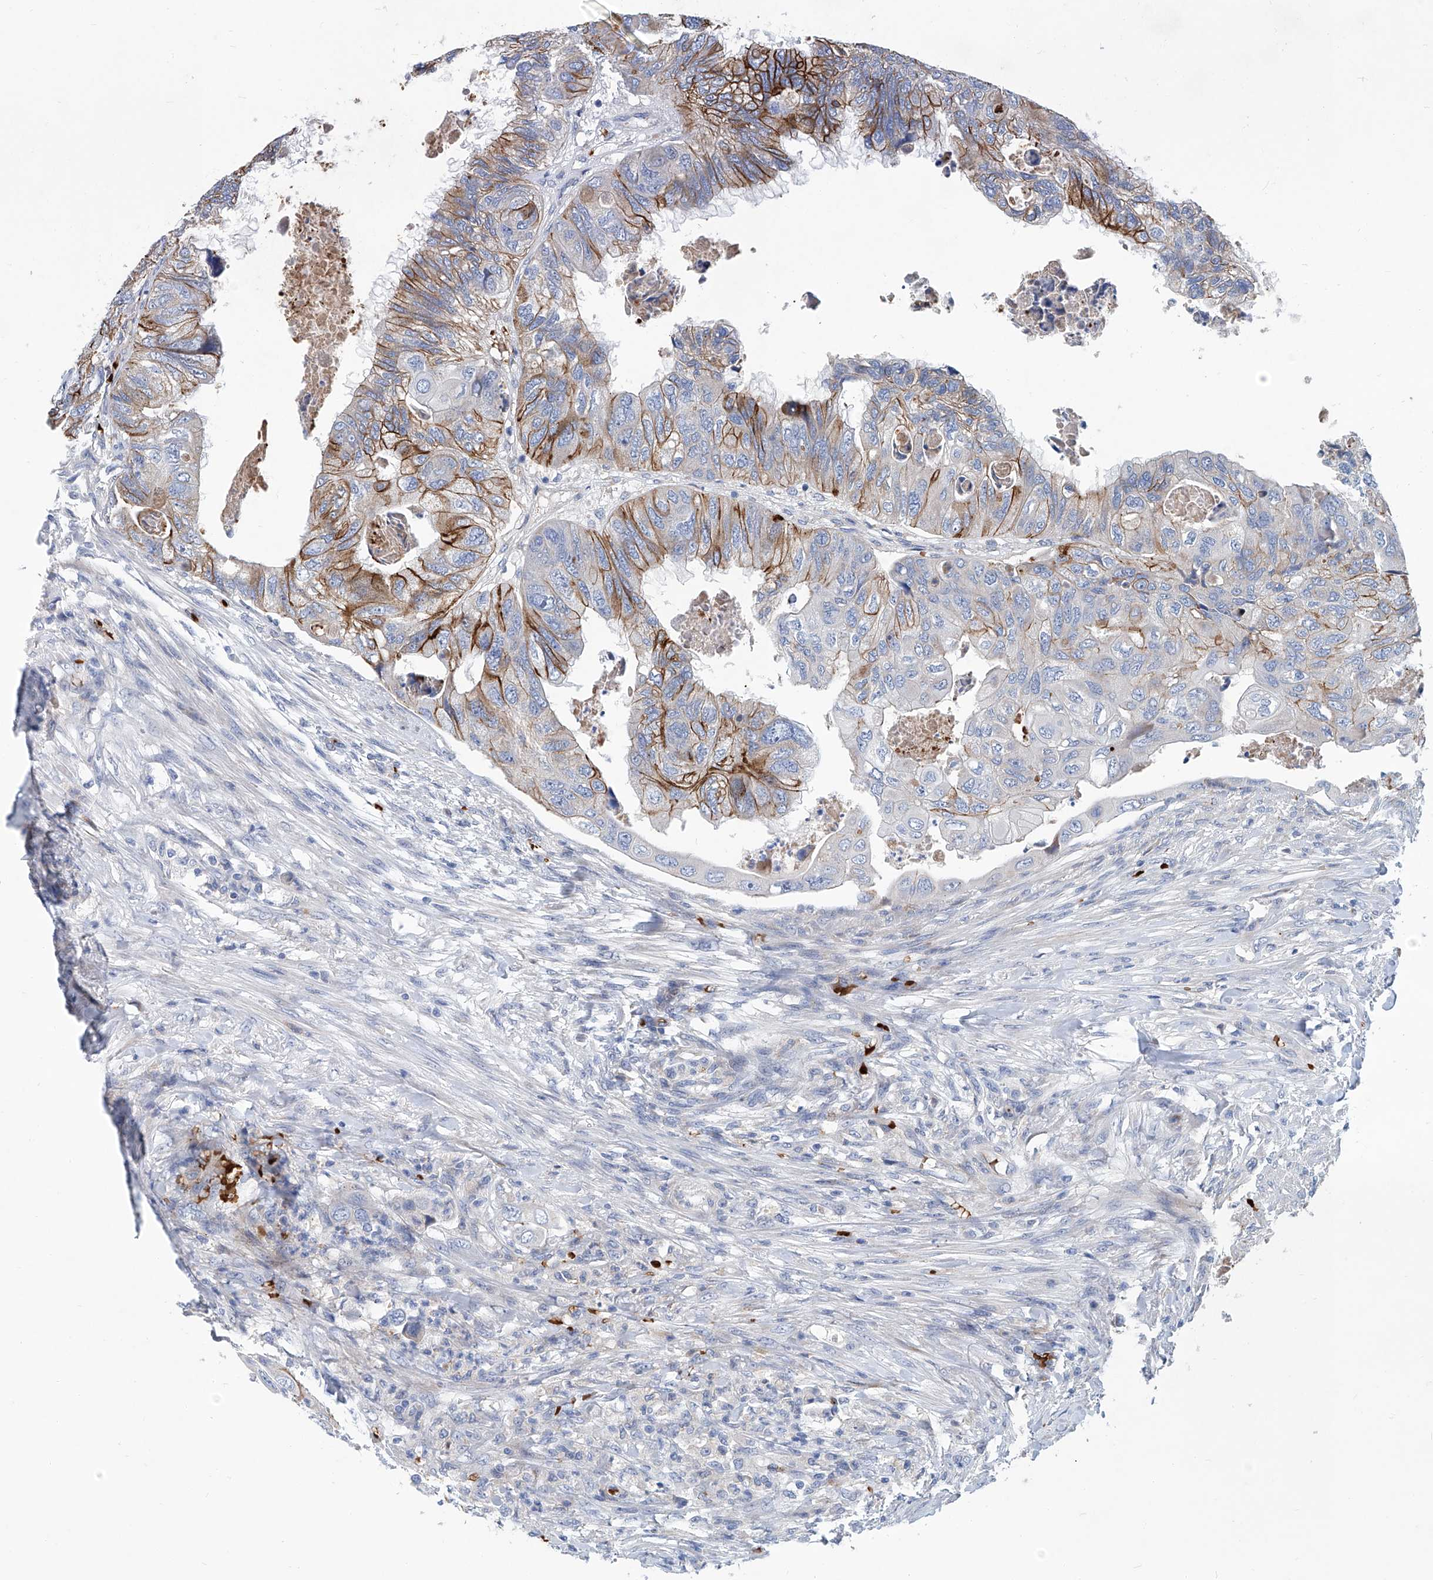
{"staining": {"intensity": "strong", "quantity": "25%-75%", "location": "cytoplasmic/membranous"}, "tissue": "colorectal cancer", "cell_type": "Tumor cells", "image_type": "cancer", "snomed": [{"axis": "morphology", "description": "Adenocarcinoma, NOS"}, {"axis": "topography", "description": "Rectum"}], "caption": "Adenocarcinoma (colorectal) tissue reveals strong cytoplasmic/membranous expression in approximately 25%-75% of tumor cells", "gene": "FPR2", "patient": {"sex": "male", "age": 63}}